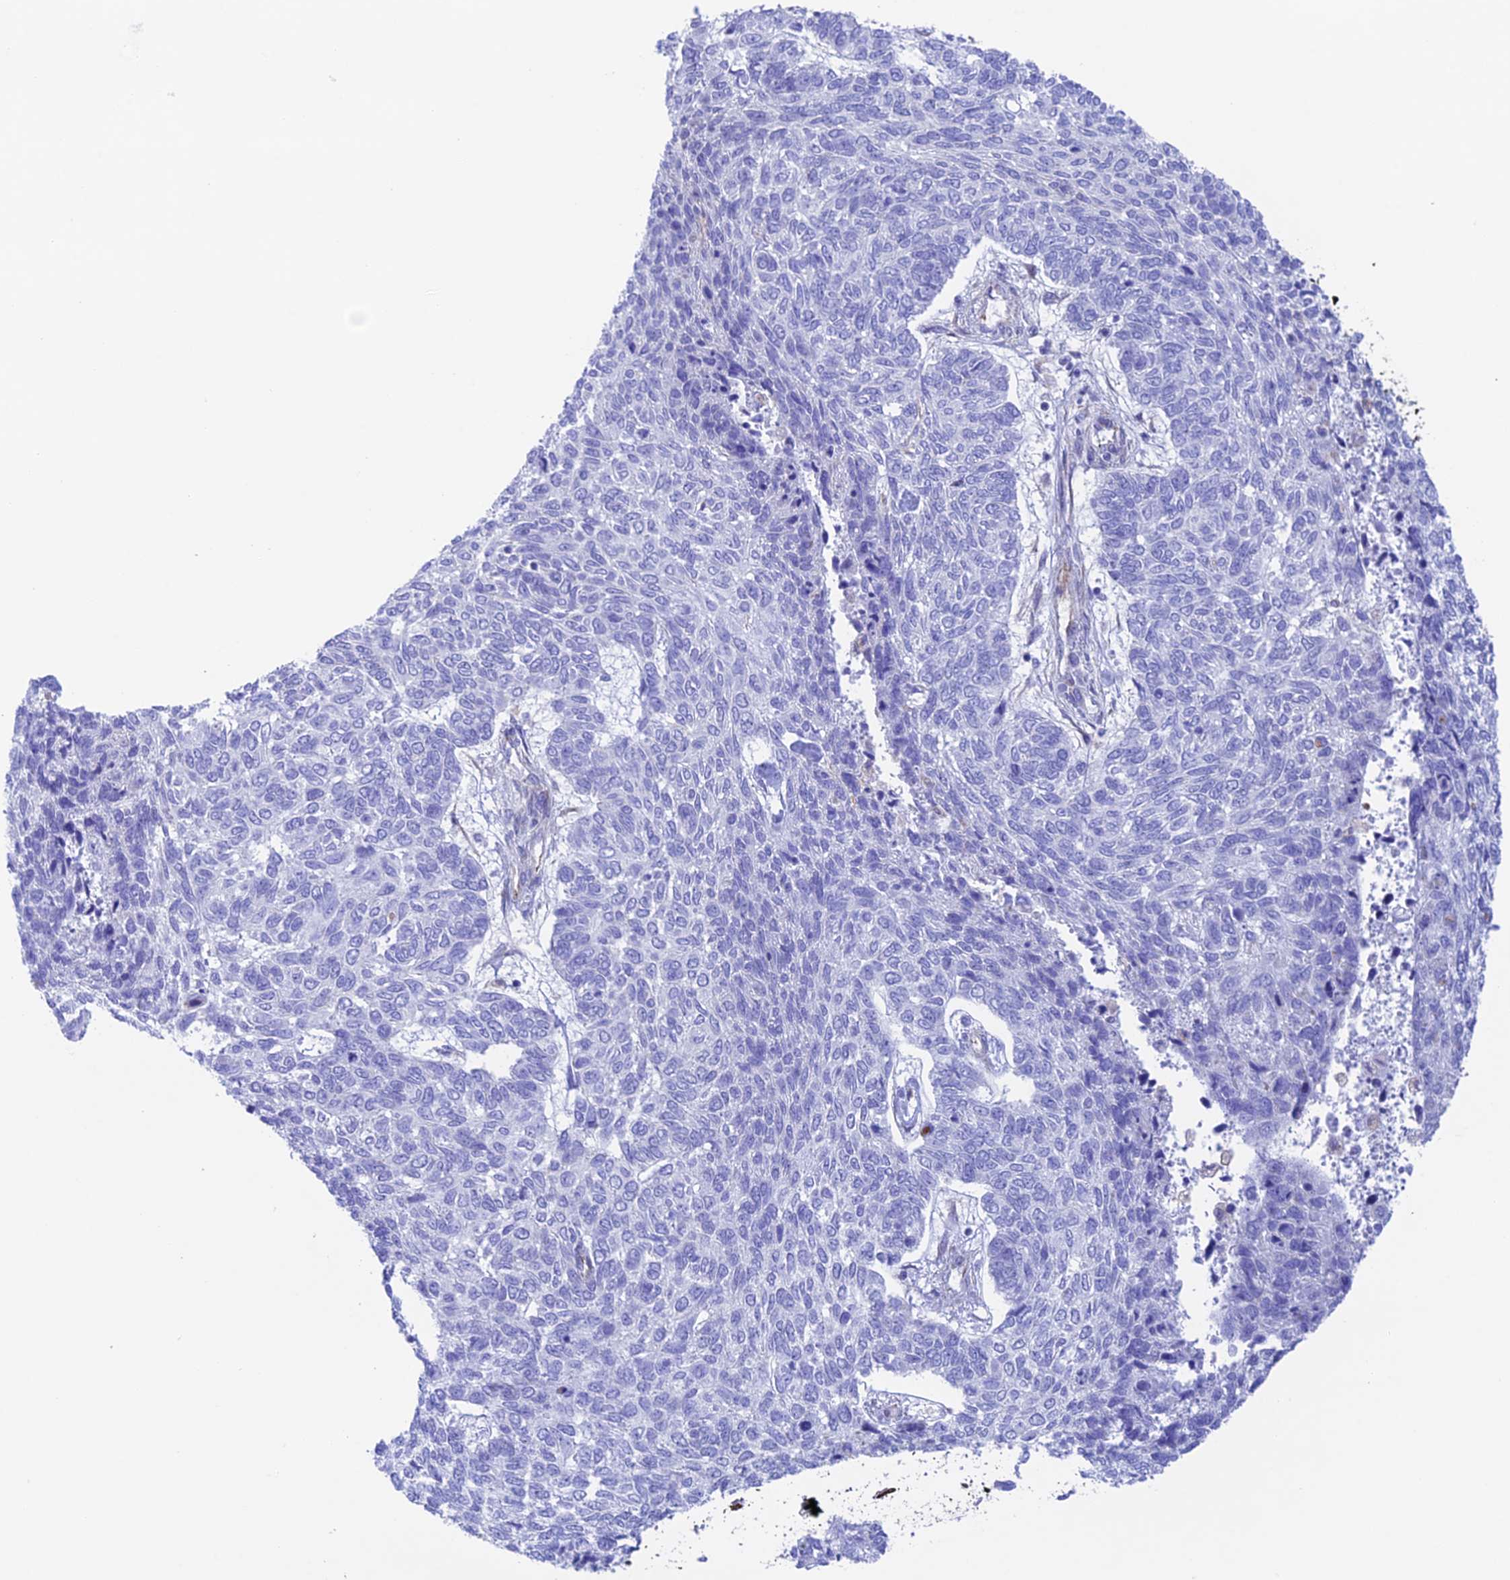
{"staining": {"intensity": "negative", "quantity": "none", "location": "none"}, "tissue": "skin cancer", "cell_type": "Tumor cells", "image_type": "cancer", "snomed": [{"axis": "morphology", "description": "Basal cell carcinoma"}, {"axis": "topography", "description": "Skin"}], "caption": "The immunohistochemistry image has no significant expression in tumor cells of basal cell carcinoma (skin) tissue.", "gene": "ZNF652", "patient": {"sex": "female", "age": 65}}